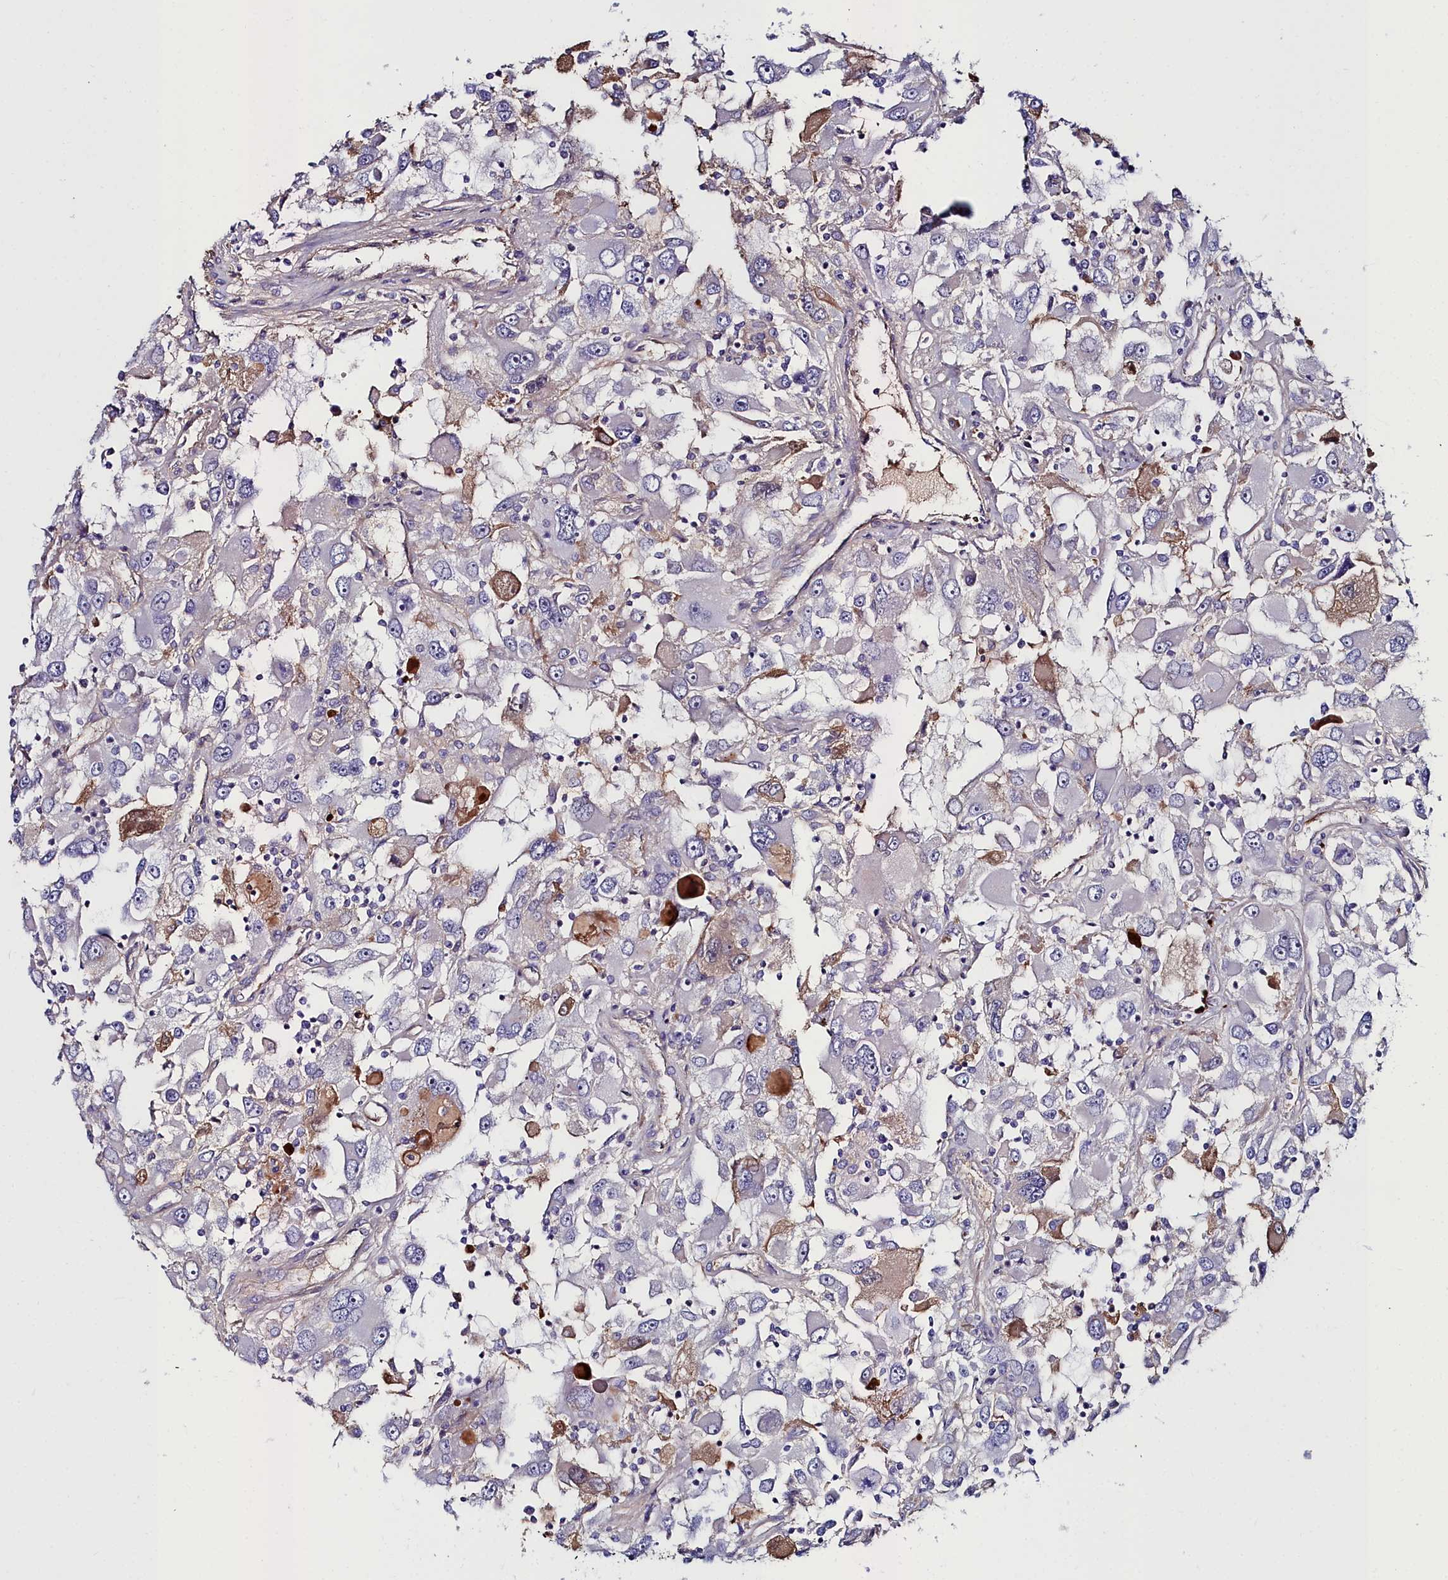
{"staining": {"intensity": "moderate", "quantity": "<25%", "location": "cytoplasmic/membranous"}, "tissue": "renal cancer", "cell_type": "Tumor cells", "image_type": "cancer", "snomed": [{"axis": "morphology", "description": "Adenocarcinoma, NOS"}, {"axis": "topography", "description": "Kidney"}], "caption": "Moderate cytoplasmic/membranous protein positivity is identified in approximately <25% of tumor cells in renal adenocarcinoma.", "gene": "KCTD18", "patient": {"sex": "female", "age": 52}}